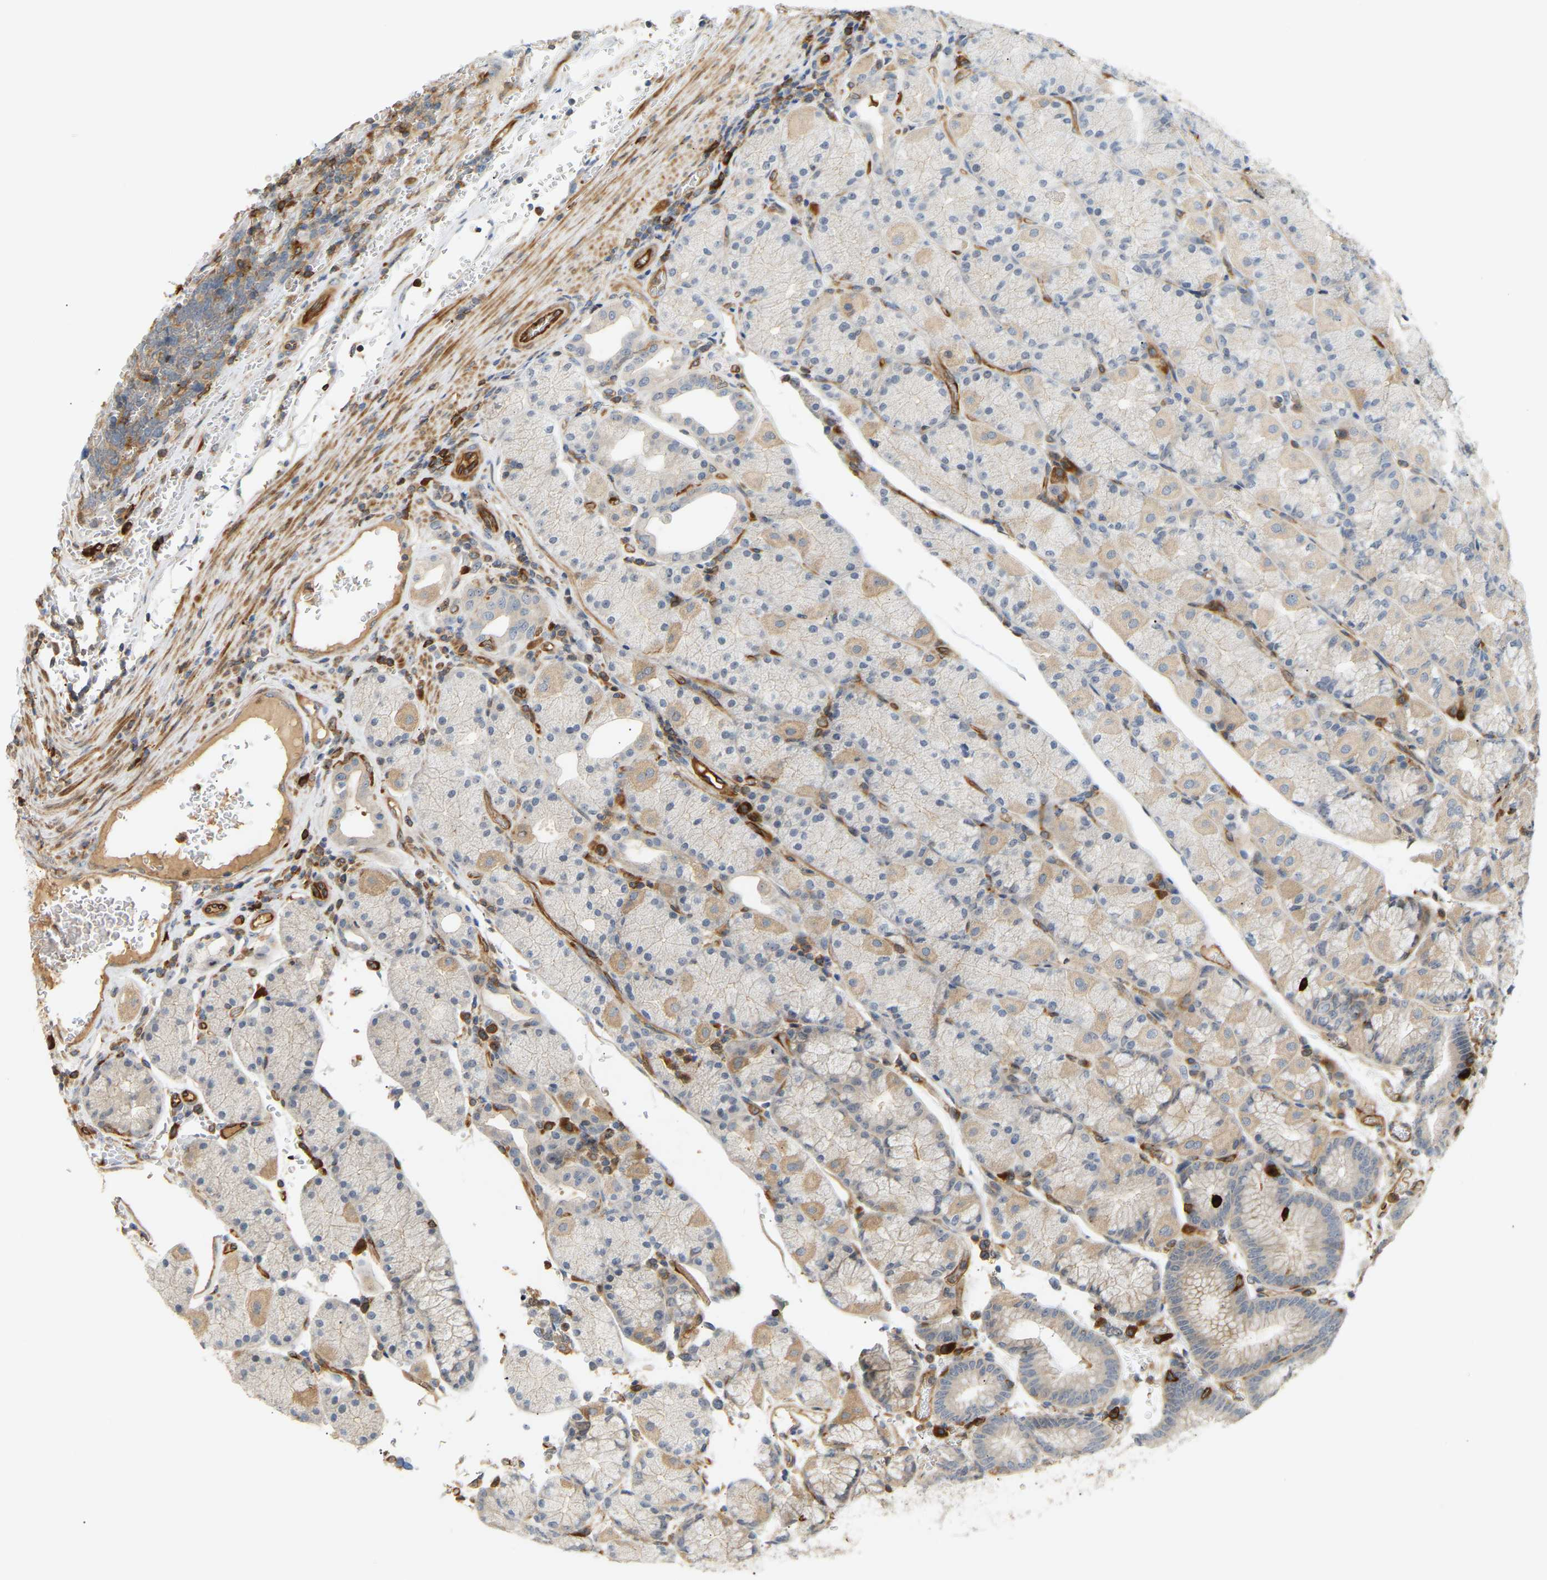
{"staining": {"intensity": "weak", "quantity": "<25%", "location": "cytoplasmic/membranous"}, "tissue": "stomach", "cell_type": "Glandular cells", "image_type": "normal", "snomed": [{"axis": "morphology", "description": "Normal tissue, NOS"}, {"axis": "morphology", "description": "Carcinoid, malignant, NOS"}, {"axis": "topography", "description": "Stomach, upper"}], "caption": "DAB (3,3'-diaminobenzidine) immunohistochemical staining of benign stomach demonstrates no significant staining in glandular cells.", "gene": "PLCG2", "patient": {"sex": "male", "age": 39}}